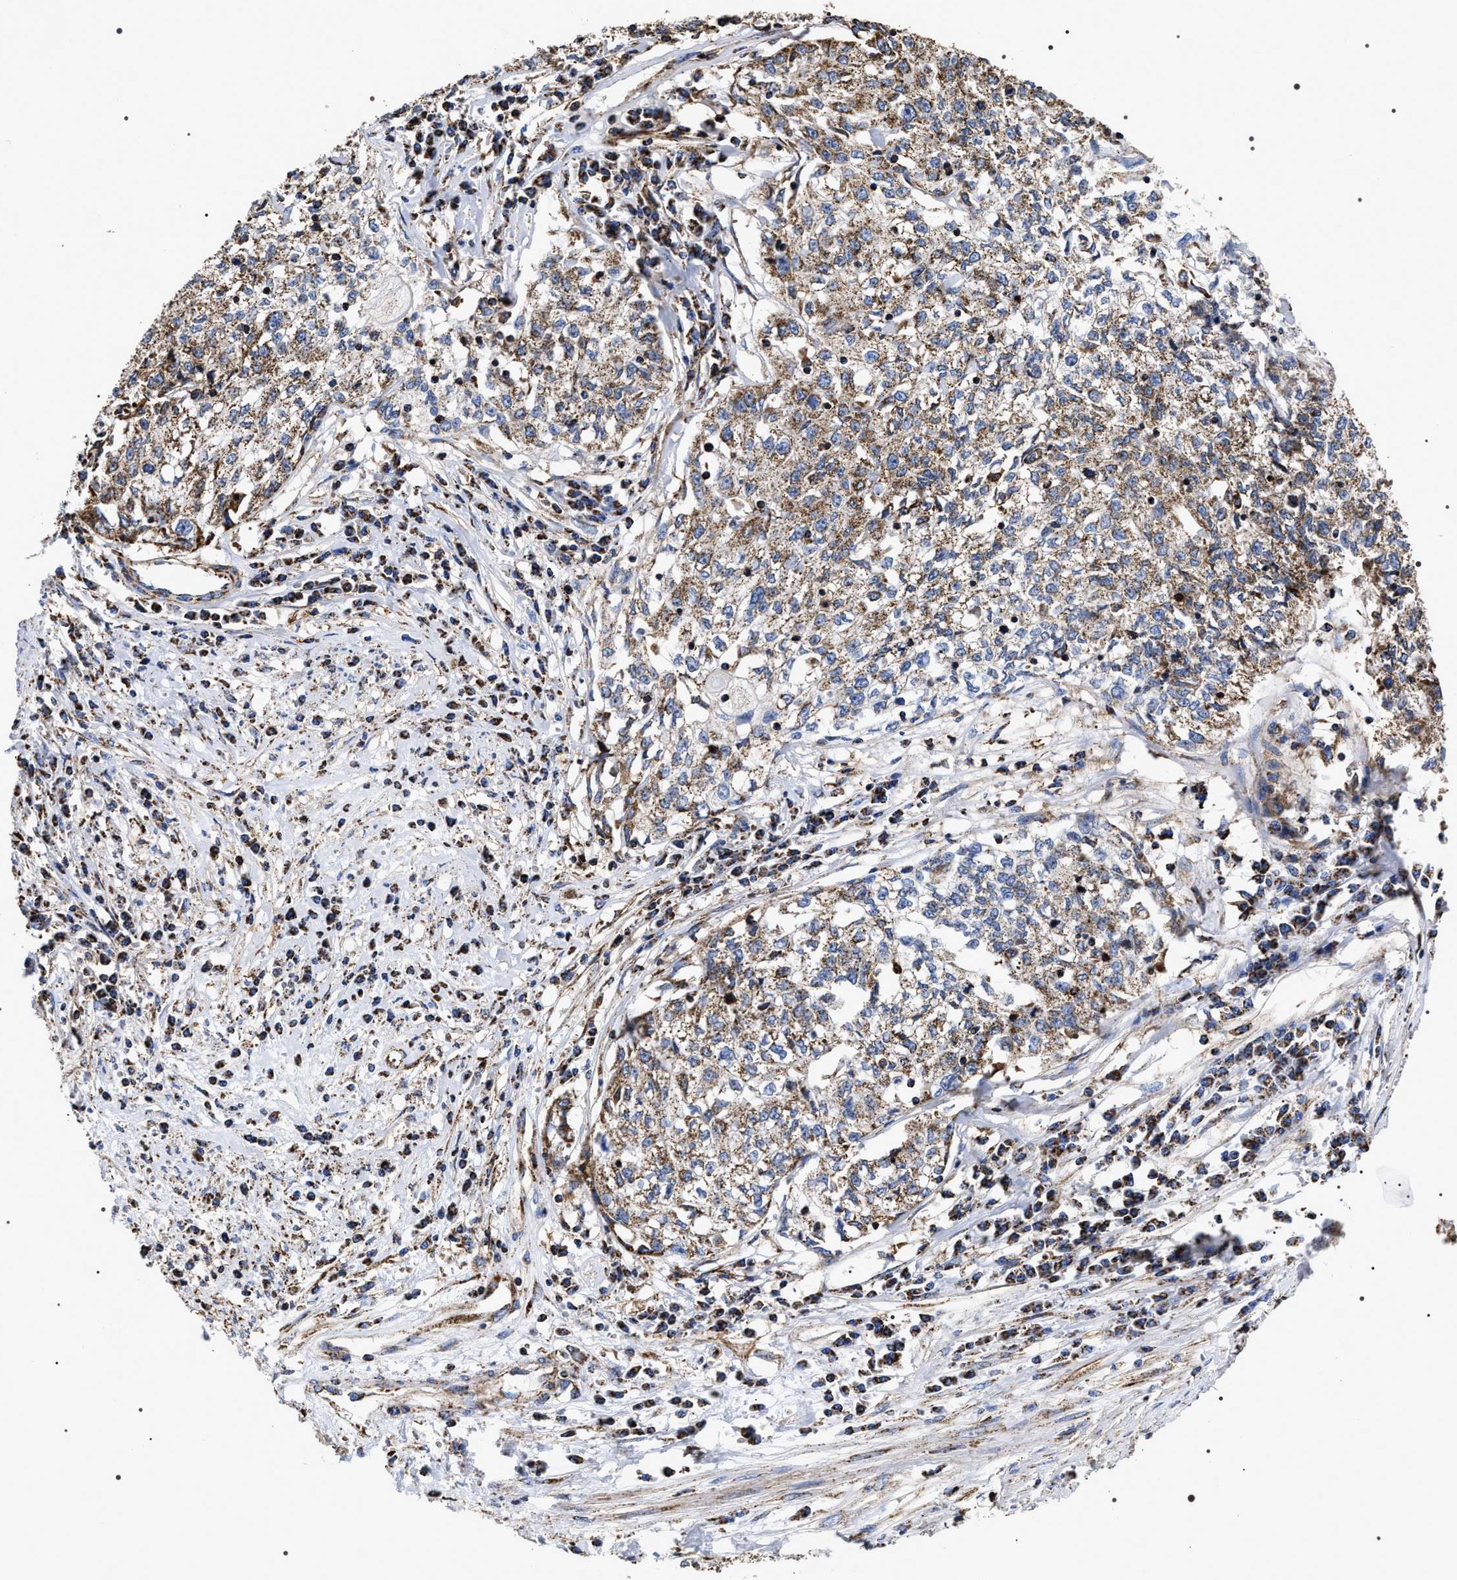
{"staining": {"intensity": "moderate", "quantity": ">75%", "location": "cytoplasmic/membranous"}, "tissue": "cervical cancer", "cell_type": "Tumor cells", "image_type": "cancer", "snomed": [{"axis": "morphology", "description": "Squamous cell carcinoma, NOS"}, {"axis": "topography", "description": "Cervix"}], "caption": "Protein staining of cervical cancer tissue demonstrates moderate cytoplasmic/membranous staining in approximately >75% of tumor cells. (DAB IHC with brightfield microscopy, high magnification).", "gene": "COG5", "patient": {"sex": "female", "age": 57}}